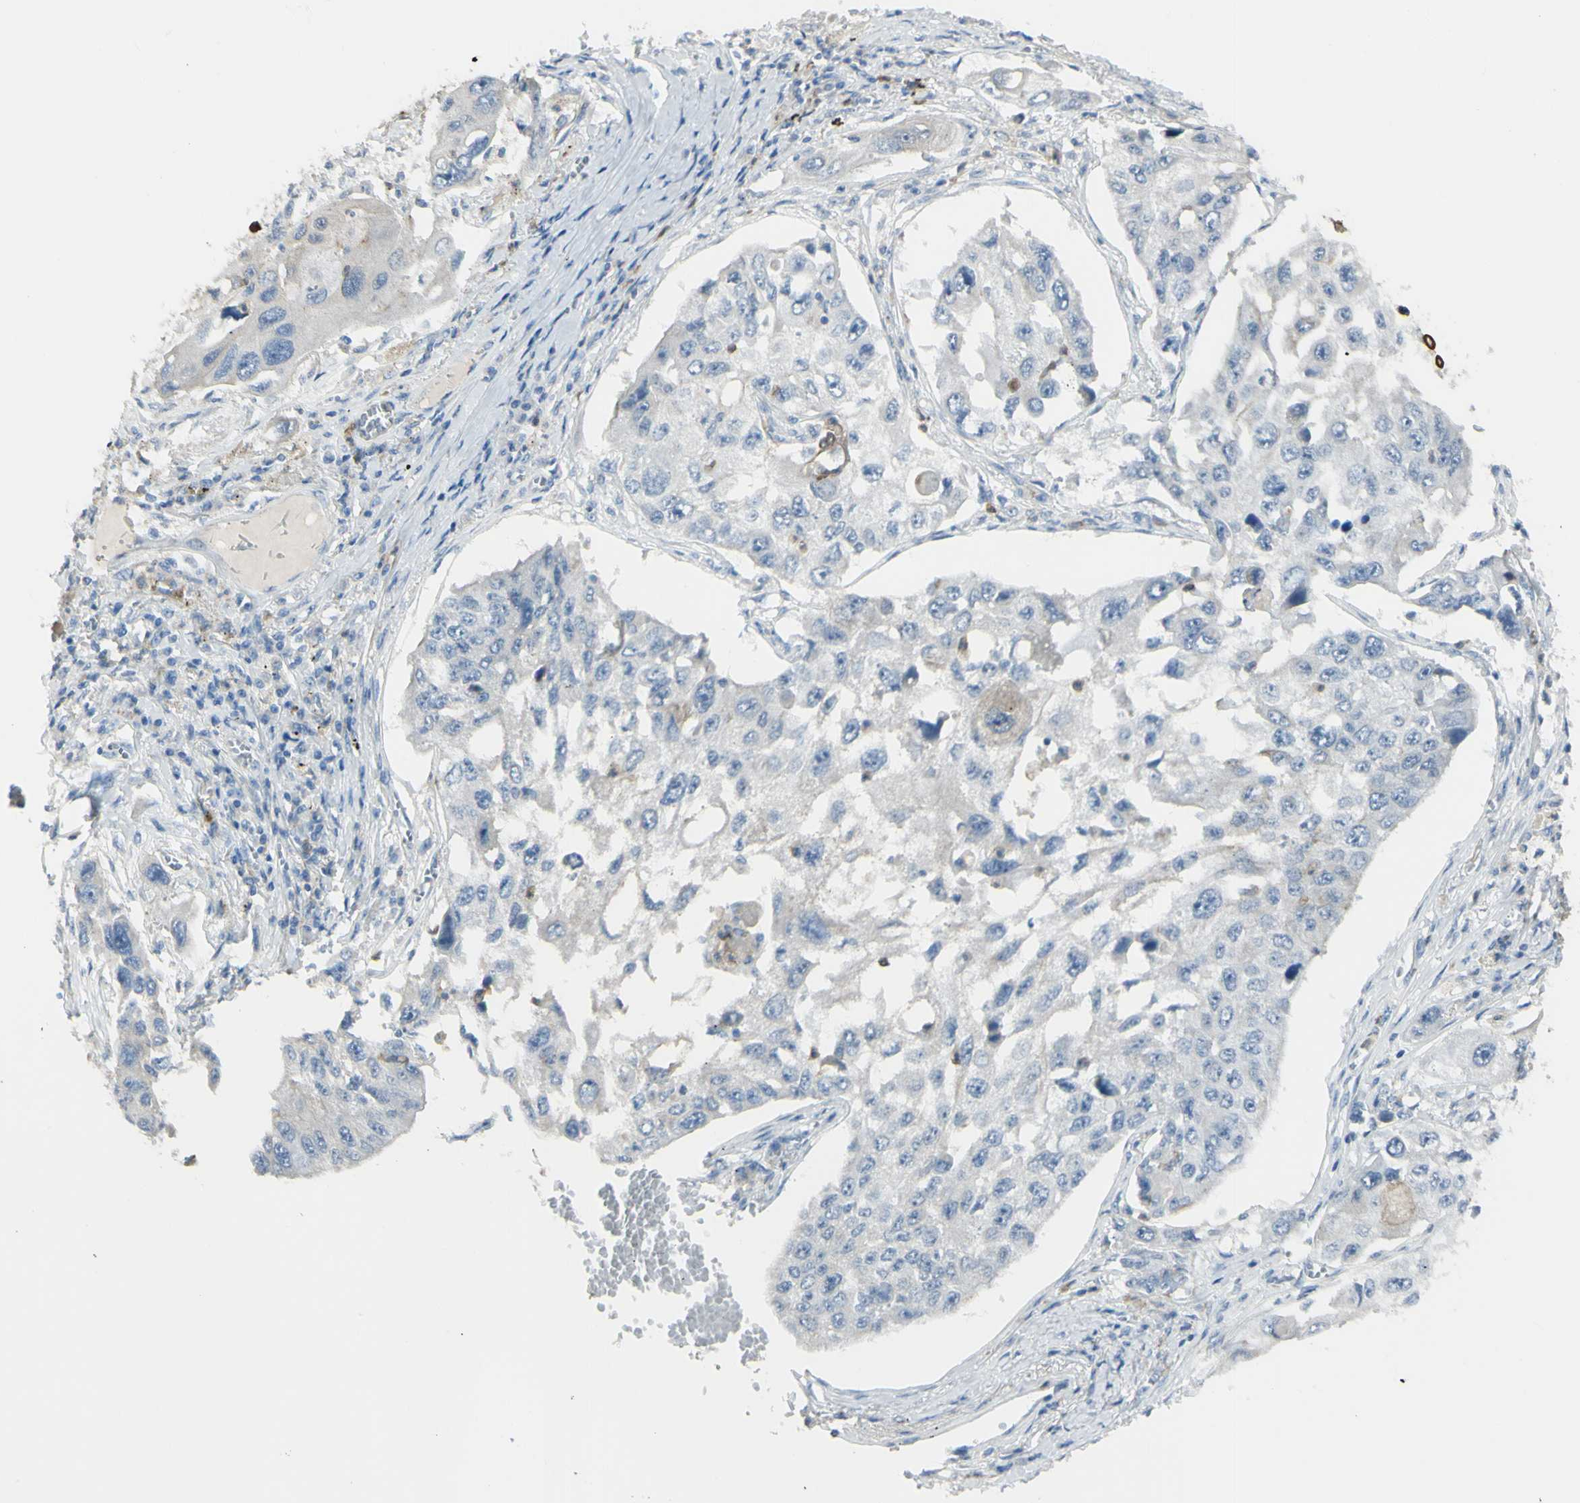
{"staining": {"intensity": "negative", "quantity": "none", "location": "none"}, "tissue": "lung cancer", "cell_type": "Tumor cells", "image_type": "cancer", "snomed": [{"axis": "morphology", "description": "Squamous cell carcinoma, NOS"}, {"axis": "topography", "description": "Lung"}], "caption": "Immunohistochemistry (IHC) micrograph of neoplastic tissue: lung cancer stained with DAB shows no significant protein positivity in tumor cells.", "gene": "ZNF557", "patient": {"sex": "male", "age": 71}}